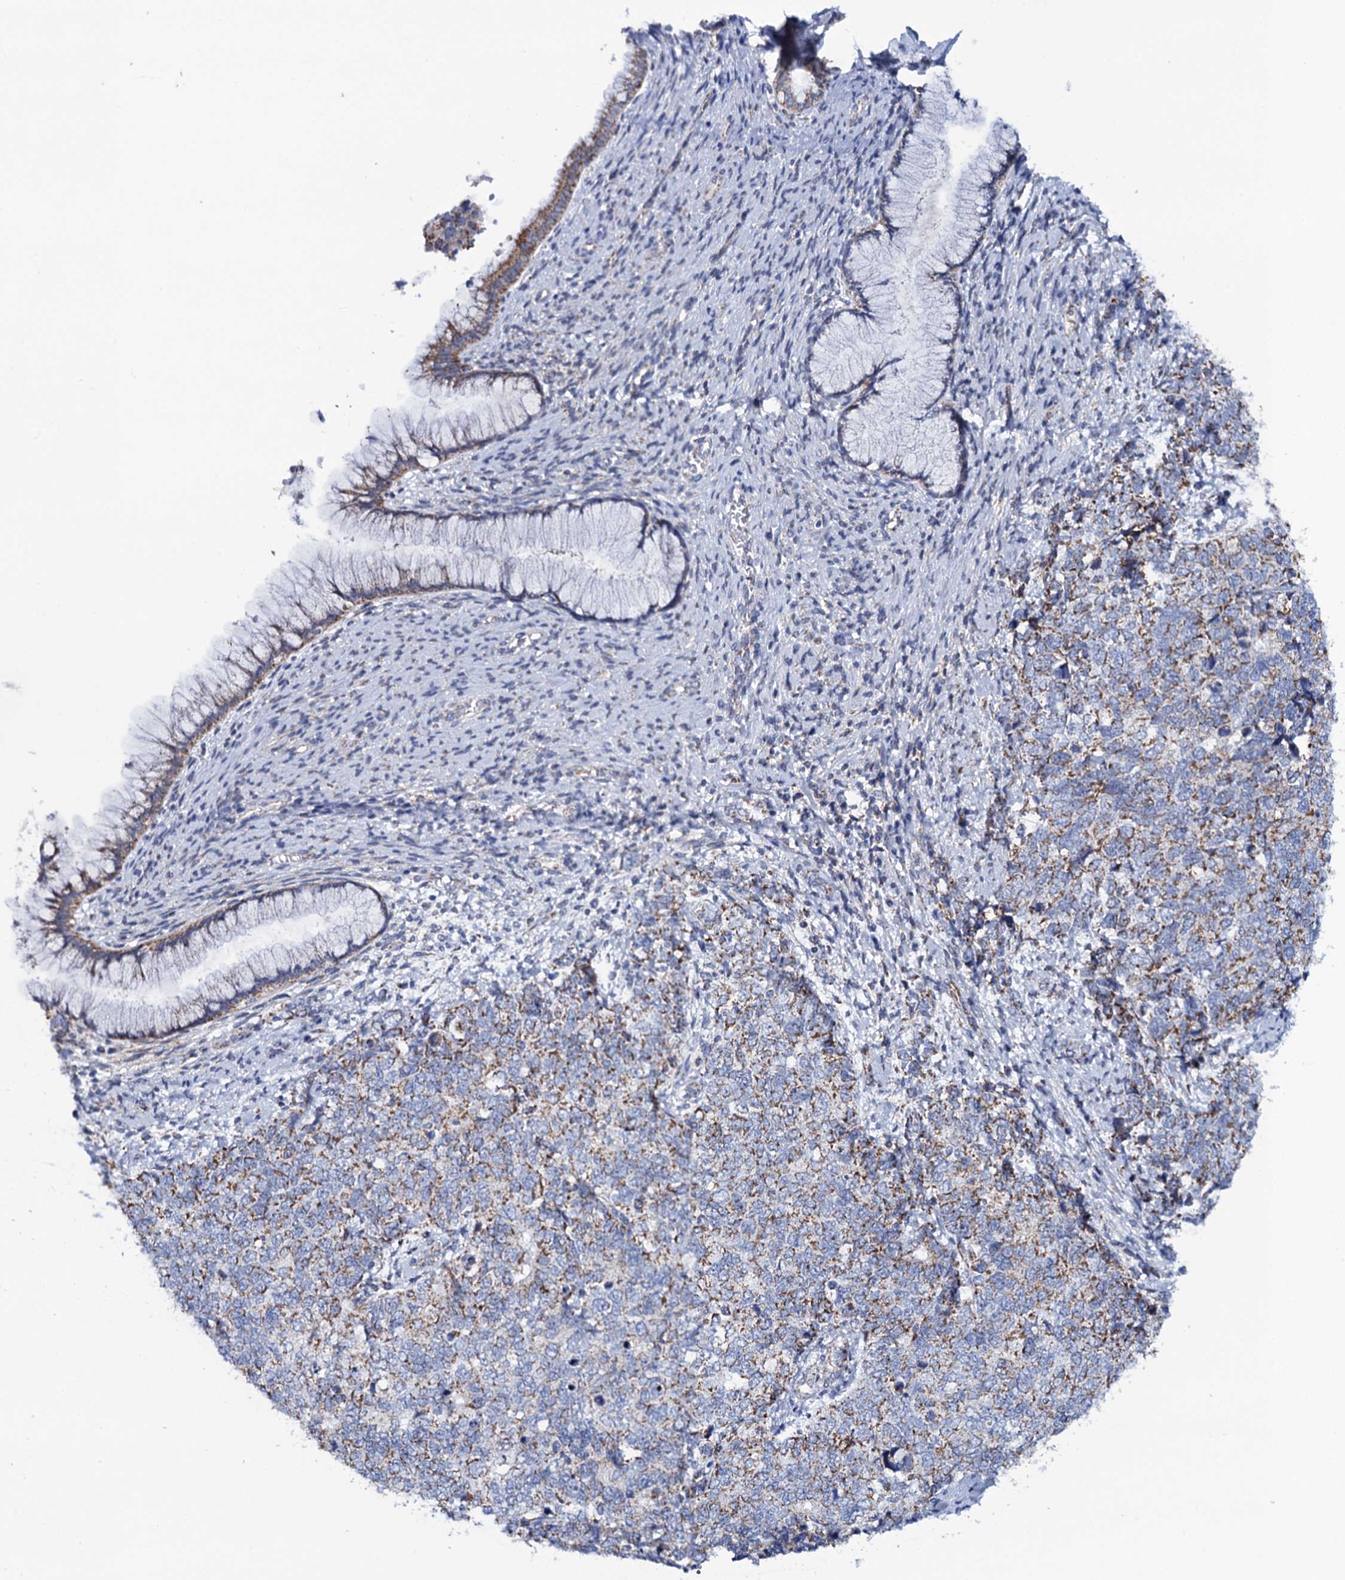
{"staining": {"intensity": "weak", "quantity": "25%-75%", "location": "cytoplasmic/membranous"}, "tissue": "cervical cancer", "cell_type": "Tumor cells", "image_type": "cancer", "snomed": [{"axis": "morphology", "description": "Squamous cell carcinoma, NOS"}, {"axis": "topography", "description": "Cervix"}], "caption": "The immunohistochemical stain labels weak cytoplasmic/membranous staining in tumor cells of cervical squamous cell carcinoma tissue.", "gene": "PTCD3", "patient": {"sex": "female", "age": 63}}